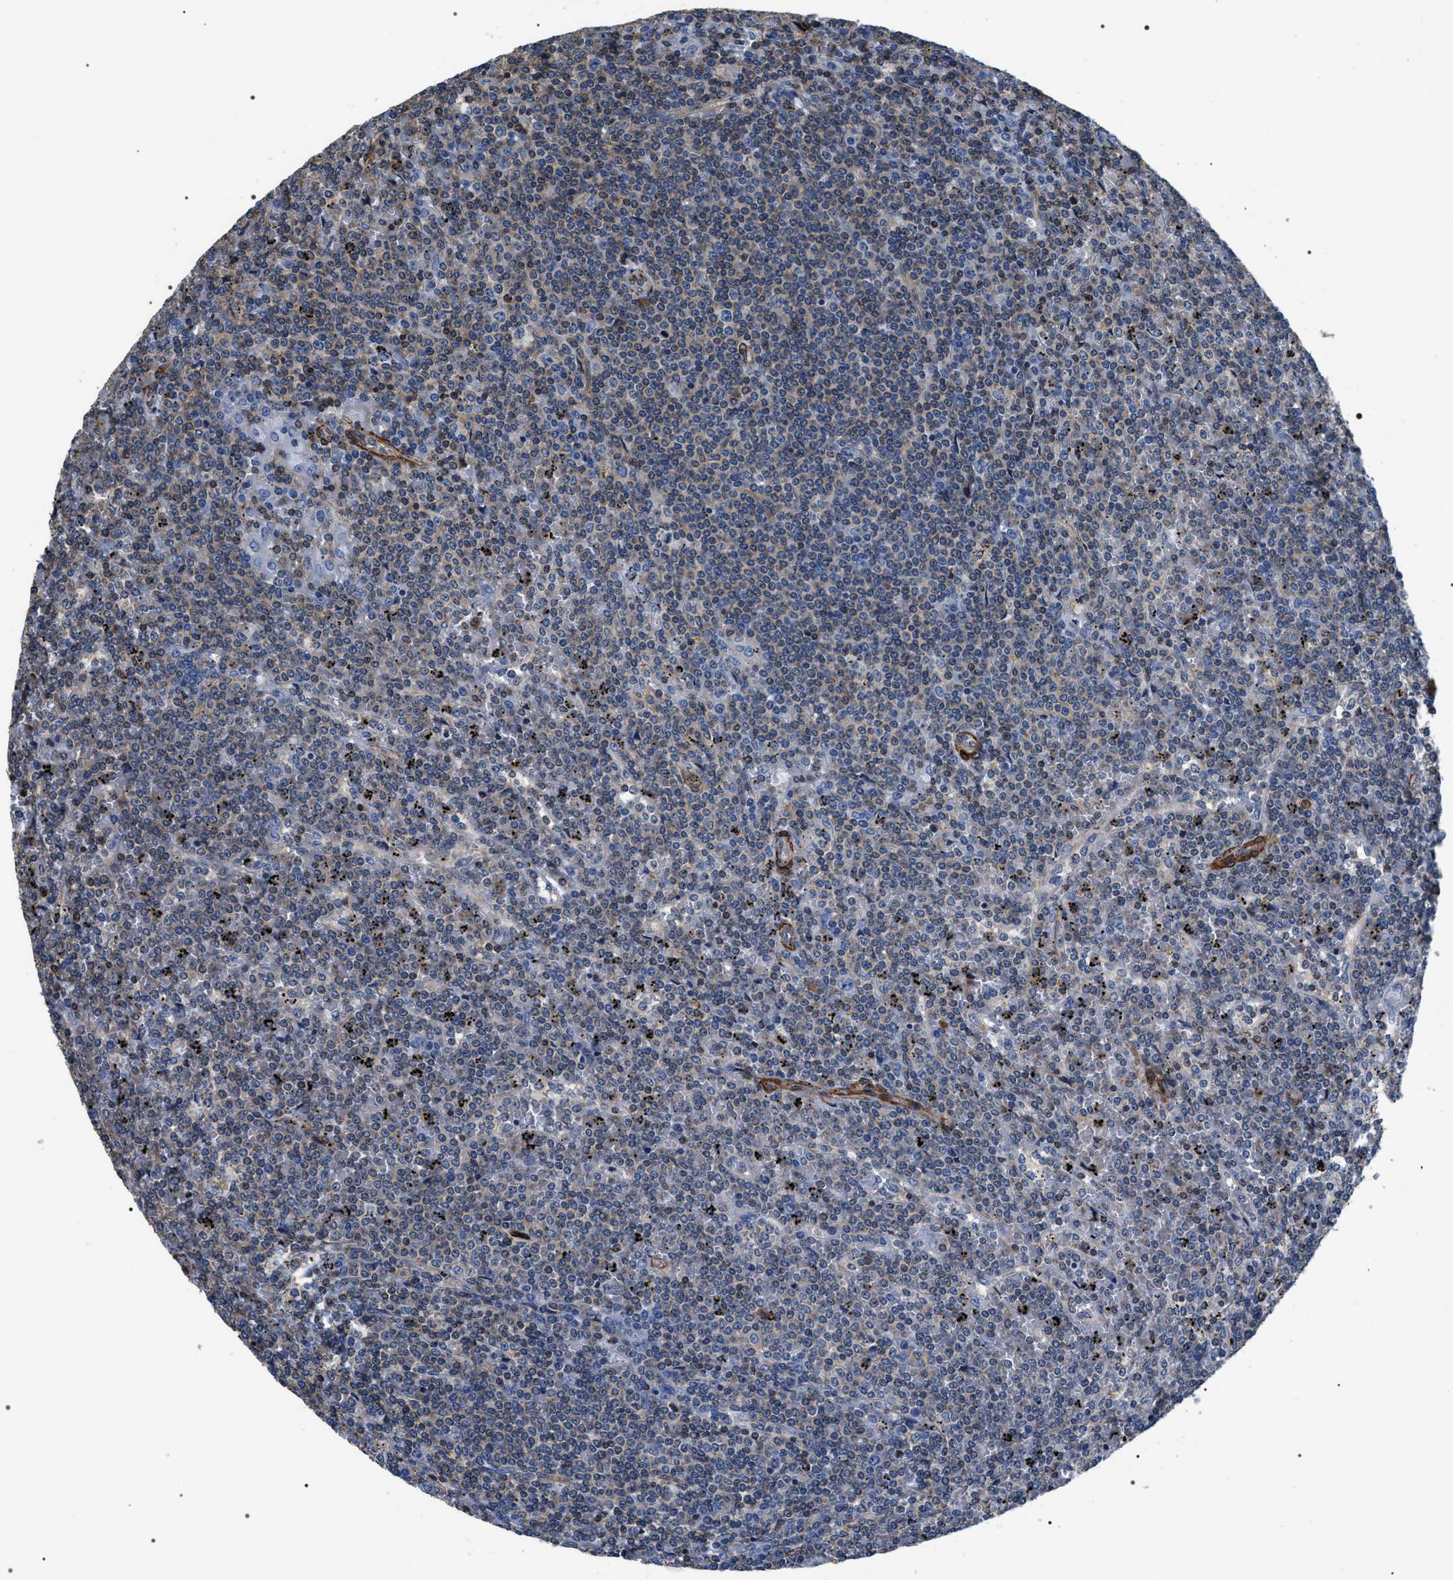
{"staining": {"intensity": "weak", "quantity": "25%-75%", "location": "cytoplasmic/membranous"}, "tissue": "lymphoma", "cell_type": "Tumor cells", "image_type": "cancer", "snomed": [{"axis": "morphology", "description": "Malignant lymphoma, non-Hodgkin's type, Low grade"}, {"axis": "topography", "description": "Spleen"}], "caption": "Malignant lymphoma, non-Hodgkin's type (low-grade) tissue demonstrates weak cytoplasmic/membranous positivity in about 25%-75% of tumor cells, visualized by immunohistochemistry. Nuclei are stained in blue.", "gene": "ZC3HAV1L", "patient": {"sex": "female", "age": 19}}